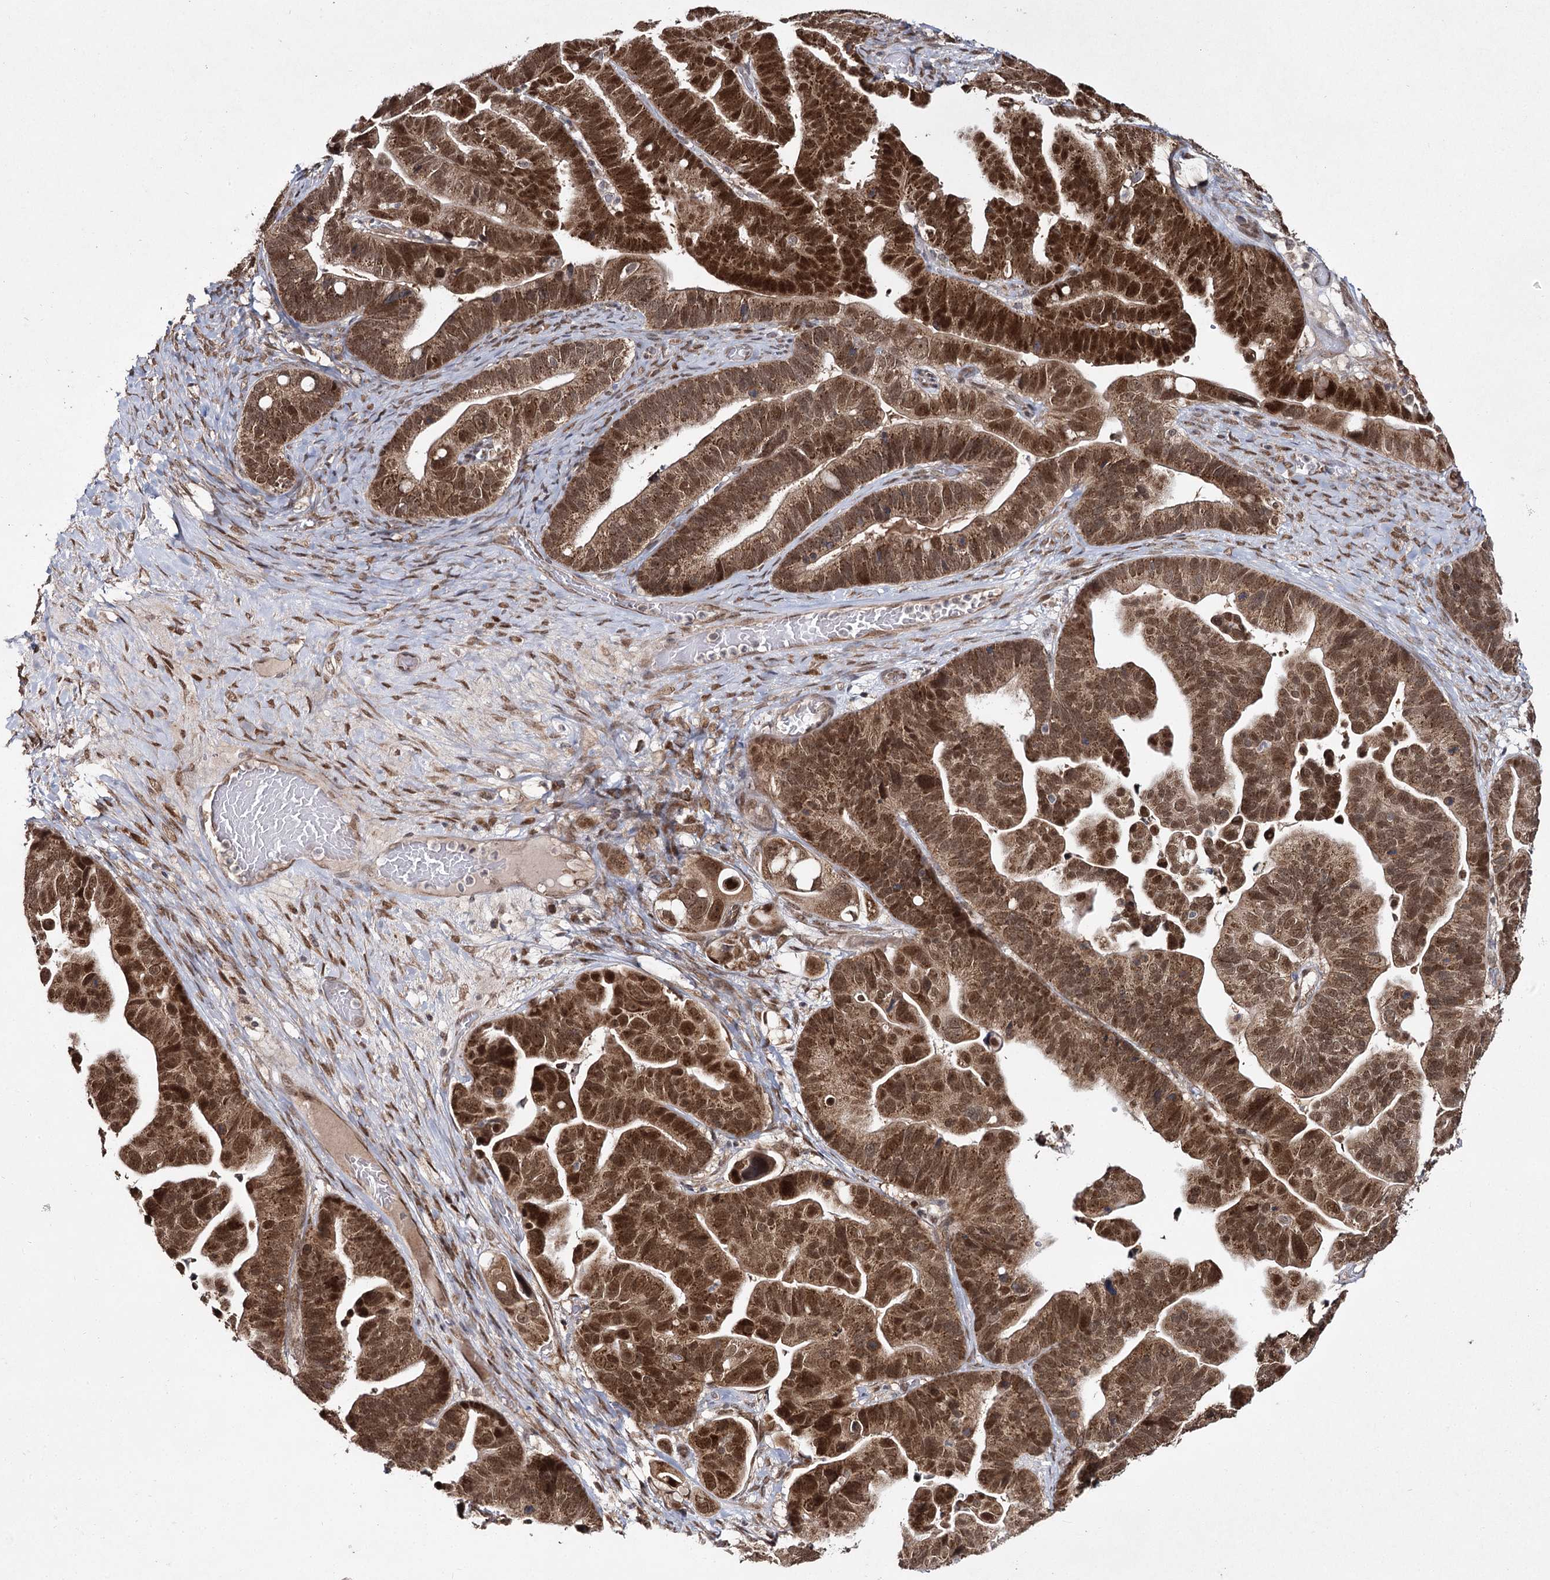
{"staining": {"intensity": "moderate", "quantity": ">75%", "location": "cytoplasmic/membranous,nuclear"}, "tissue": "ovarian cancer", "cell_type": "Tumor cells", "image_type": "cancer", "snomed": [{"axis": "morphology", "description": "Cystadenocarcinoma, serous, NOS"}, {"axis": "topography", "description": "Ovary"}], "caption": "IHC of ovarian cancer (serous cystadenocarcinoma) shows medium levels of moderate cytoplasmic/membranous and nuclear expression in approximately >75% of tumor cells. The staining was performed using DAB (3,3'-diaminobenzidine) to visualize the protein expression in brown, while the nuclei were stained in blue with hematoxylin (Magnification: 20x).", "gene": "TRNT1", "patient": {"sex": "female", "age": 56}}